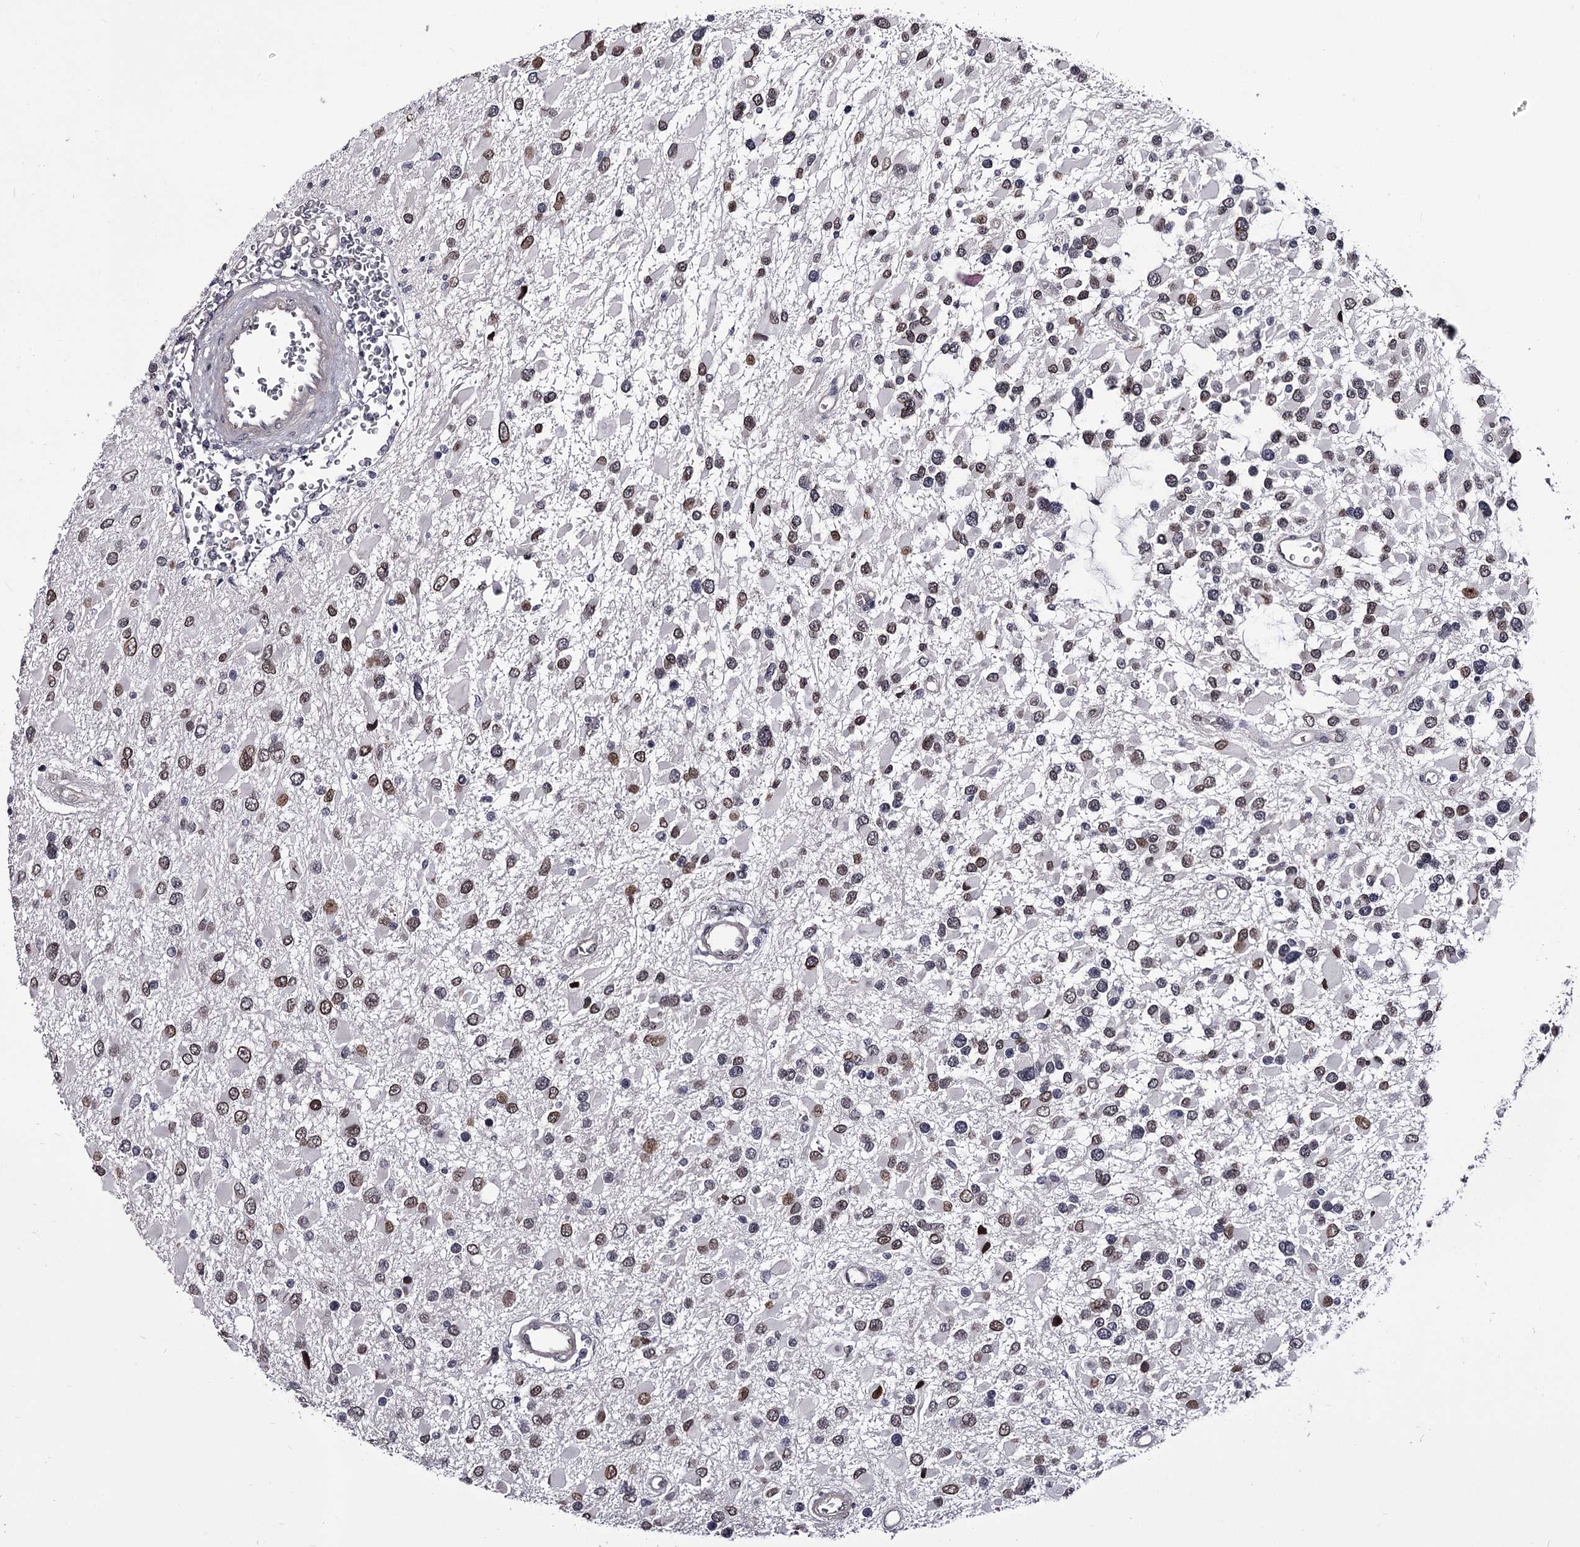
{"staining": {"intensity": "weak", "quantity": "25%-75%", "location": "cytoplasmic/membranous,nuclear"}, "tissue": "glioma", "cell_type": "Tumor cells", "image_type": "cancer", "snomed": [{"axis": "morphology", "description": "Glioma, malignant, High grade"}, {"axis": "topography", "description": "Brain"}], "caption": "Protein analysis of high-grade glioma (malignant) tissue reveals weak cytoplasmic/membranous and nuclear positivity in about 25%-75% of tumor cells. (DAB (3,3'-diaminobenzidine) IHC, brown staining for protein, blue staining for nuclei).", "gene": "OVOL2", "patient": {"sex": "male", "age": 53}}